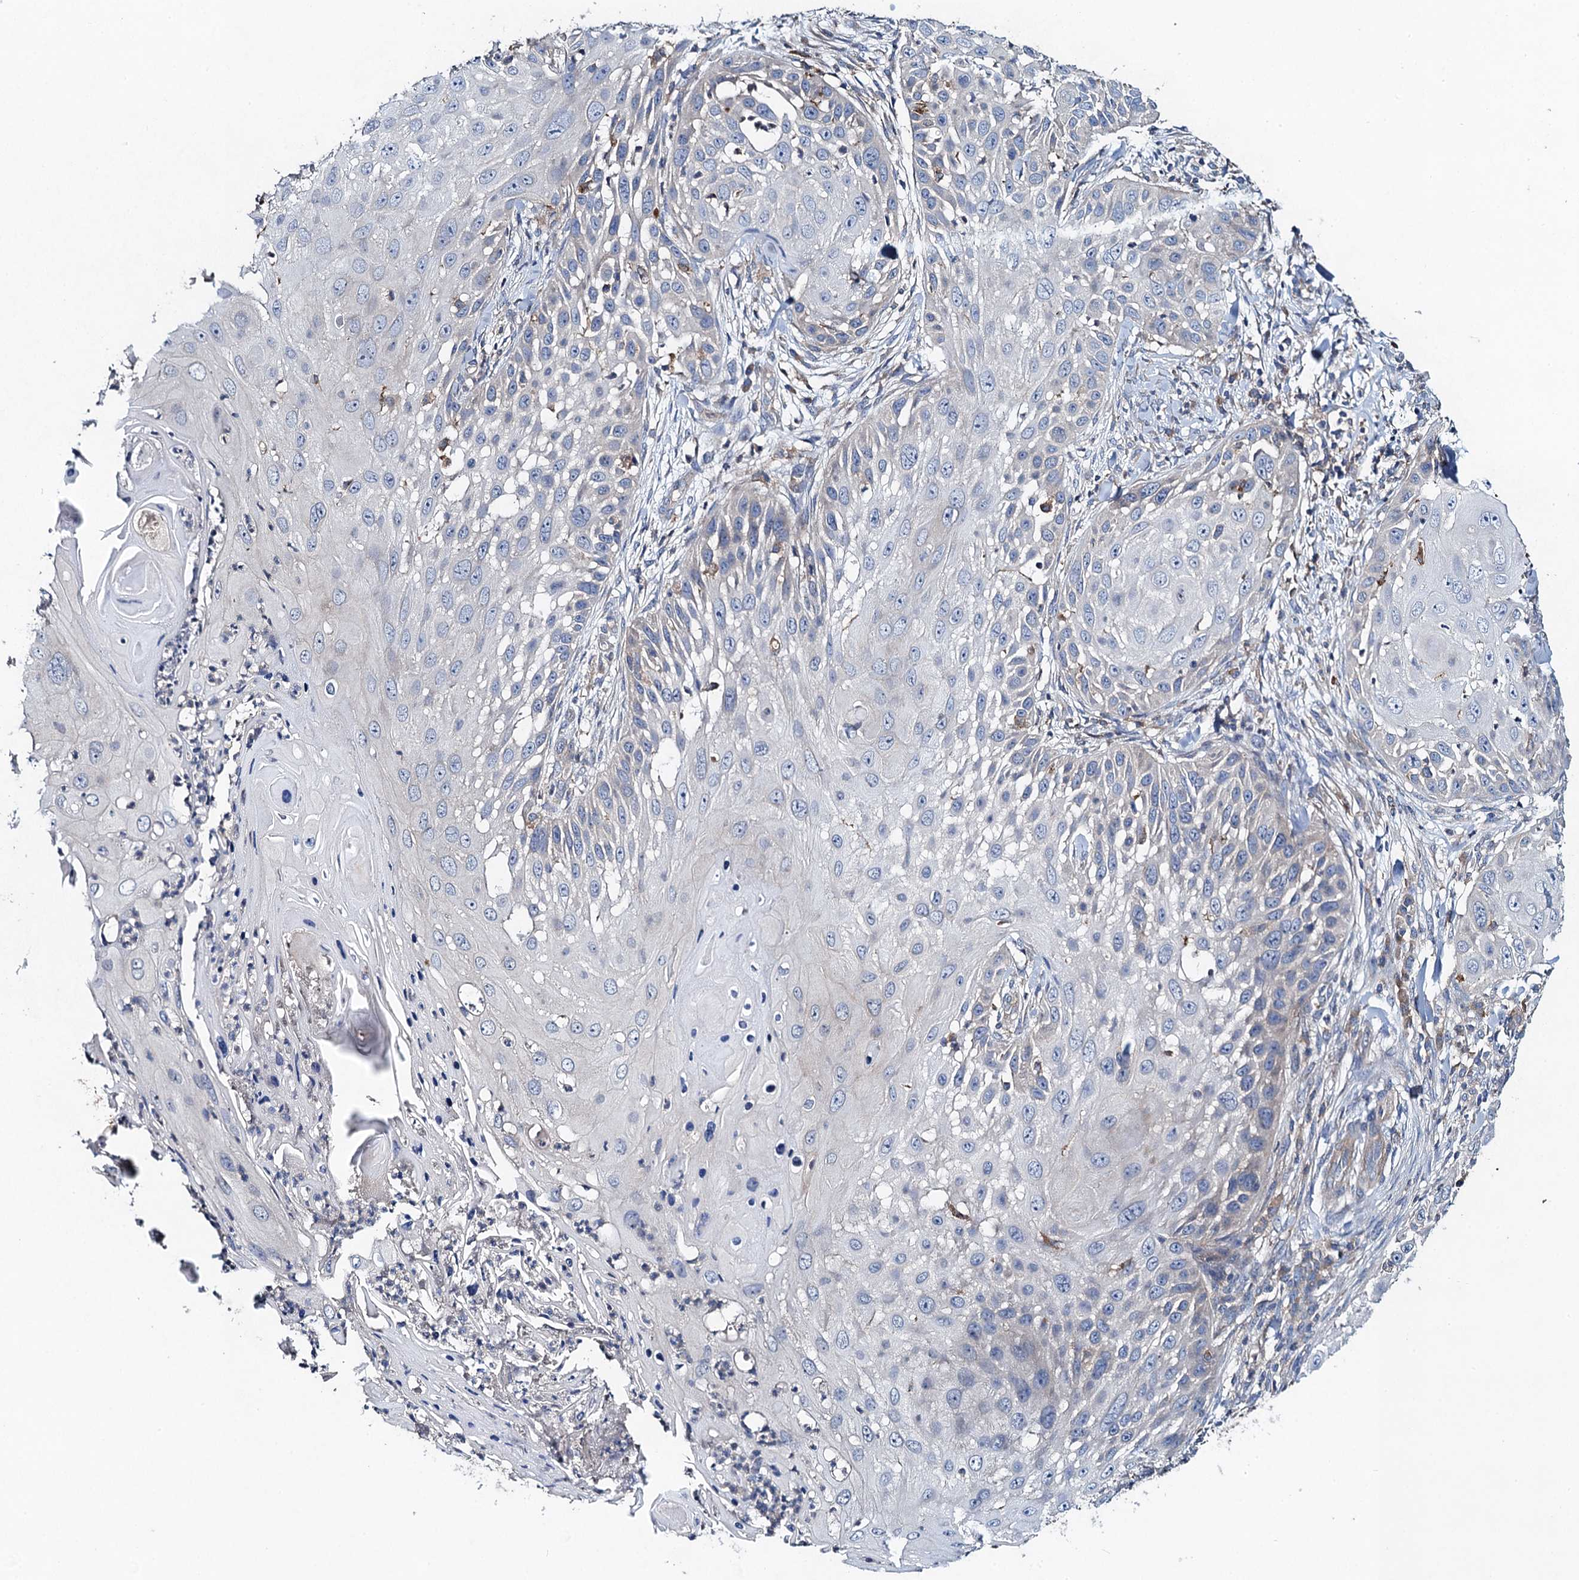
{"staining": {"intensity": "negative", "quantity": "none", "location": "none"}, "tissue": "skin cancer", "cell_type": "Tumor cells", "image_type": "cancer", "snomed": [{"axis": "morphology", "description": "Squamous cell carcinoma, NOS"}, {"axis": "topography", "description": "Skin"}], "caption": "Squamous cell carcinoma (skin) was stained to show a protein in brown. There is no significant positivity in tumor cells.", "gene": "SNAP29", "patient": {"sex": "female", "age": 44}}